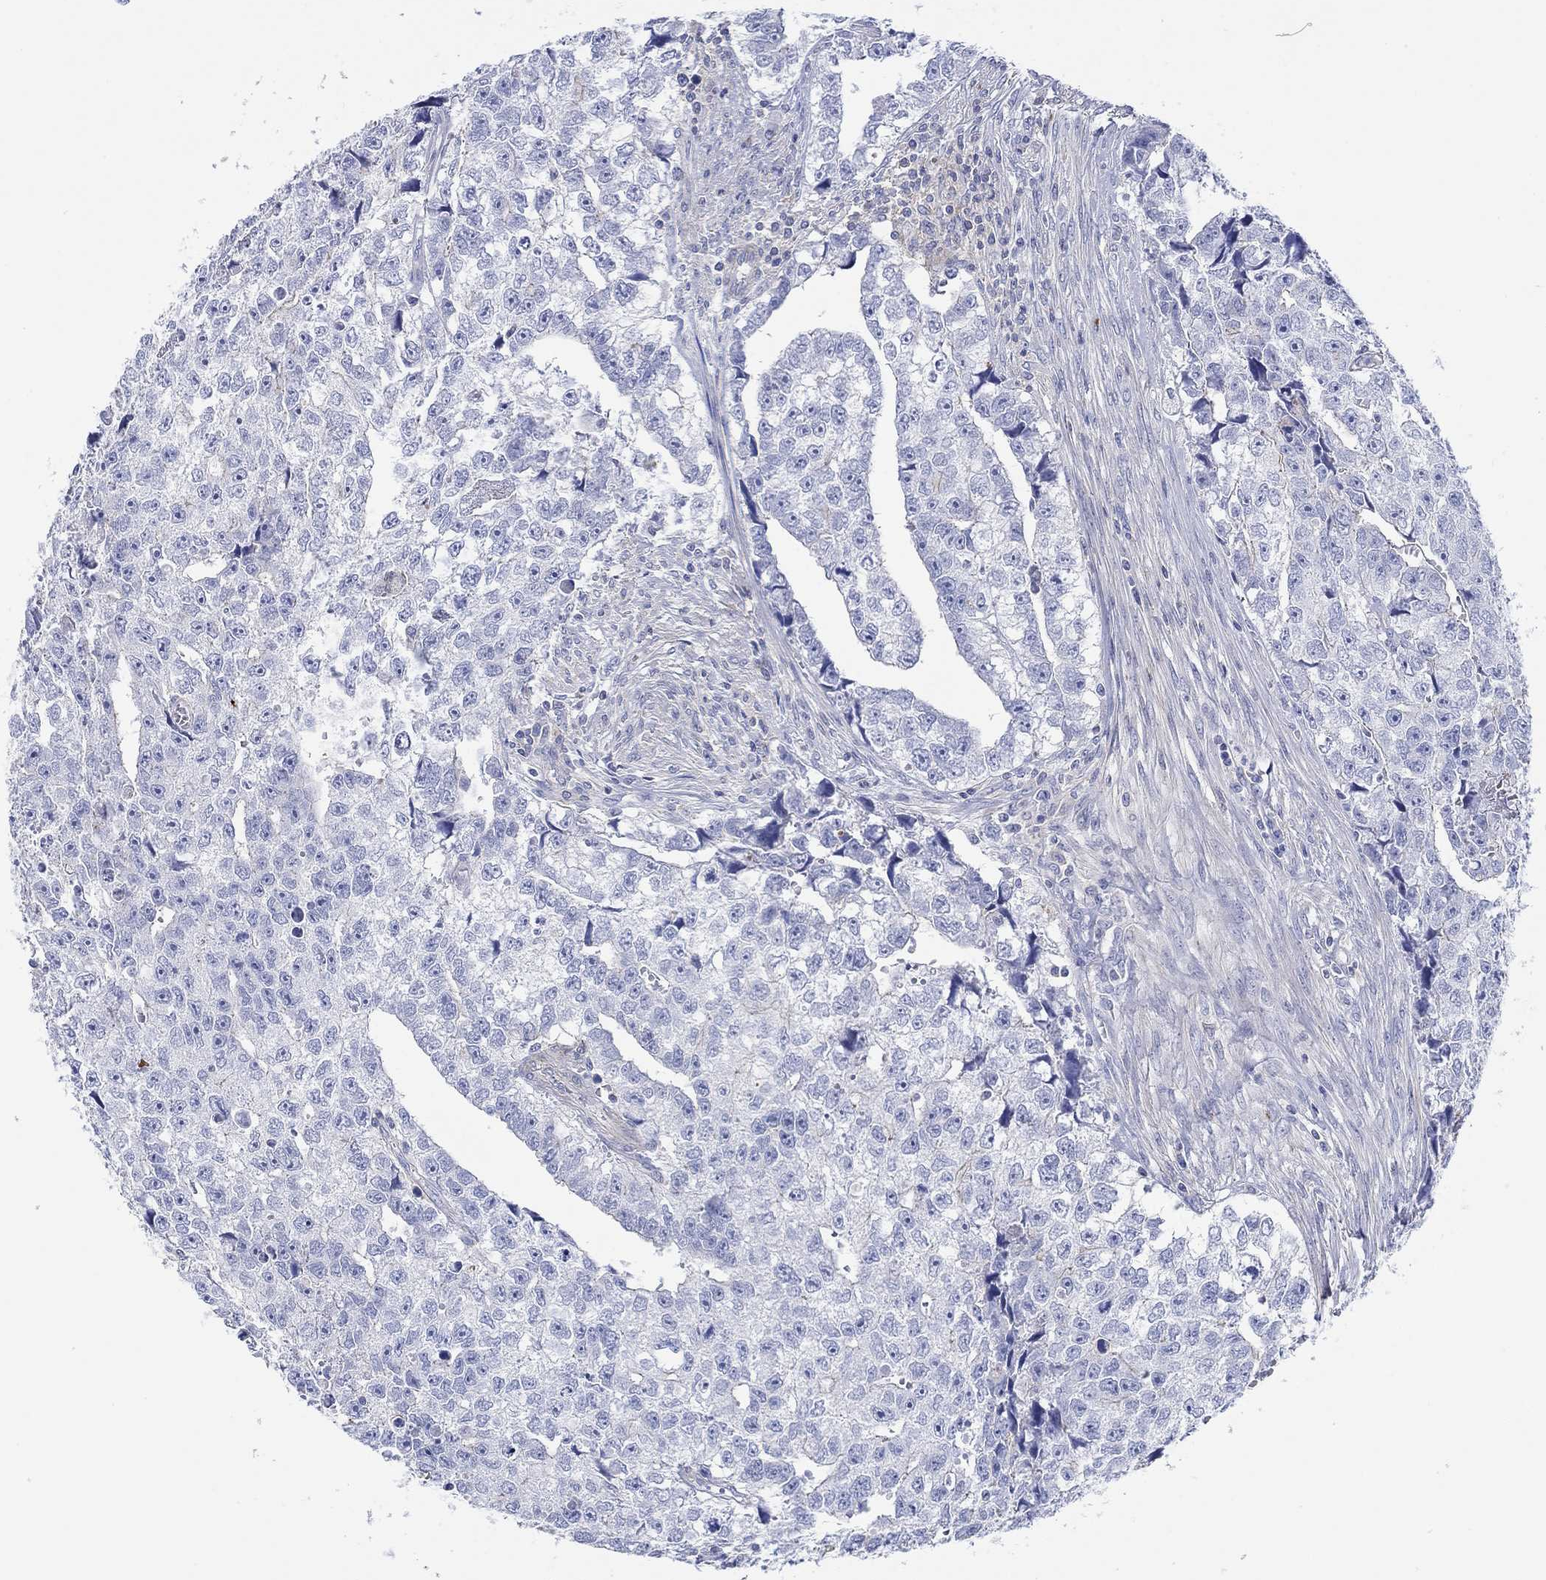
{"staining": {"intensity": "negative", "quantity": "none", "location": "none"}, "tissue": "testis cancer", "cell_type": "Tumor cells", "image_type": "cancer", "snomed": [{"axis": "morphology", "description": "Carcinoma, Embryonal, NOS"}, {"axis": "morphology", "description": "Teratoma, malignant, NOS"}, {"axis": "topography", "description": "Testis"}], "caption": "A photomicrograph of human testis cancer is negative for staining in tumor cells.", "gene": "PPIL6", "patient": {"sex": "male", "age": 44}}